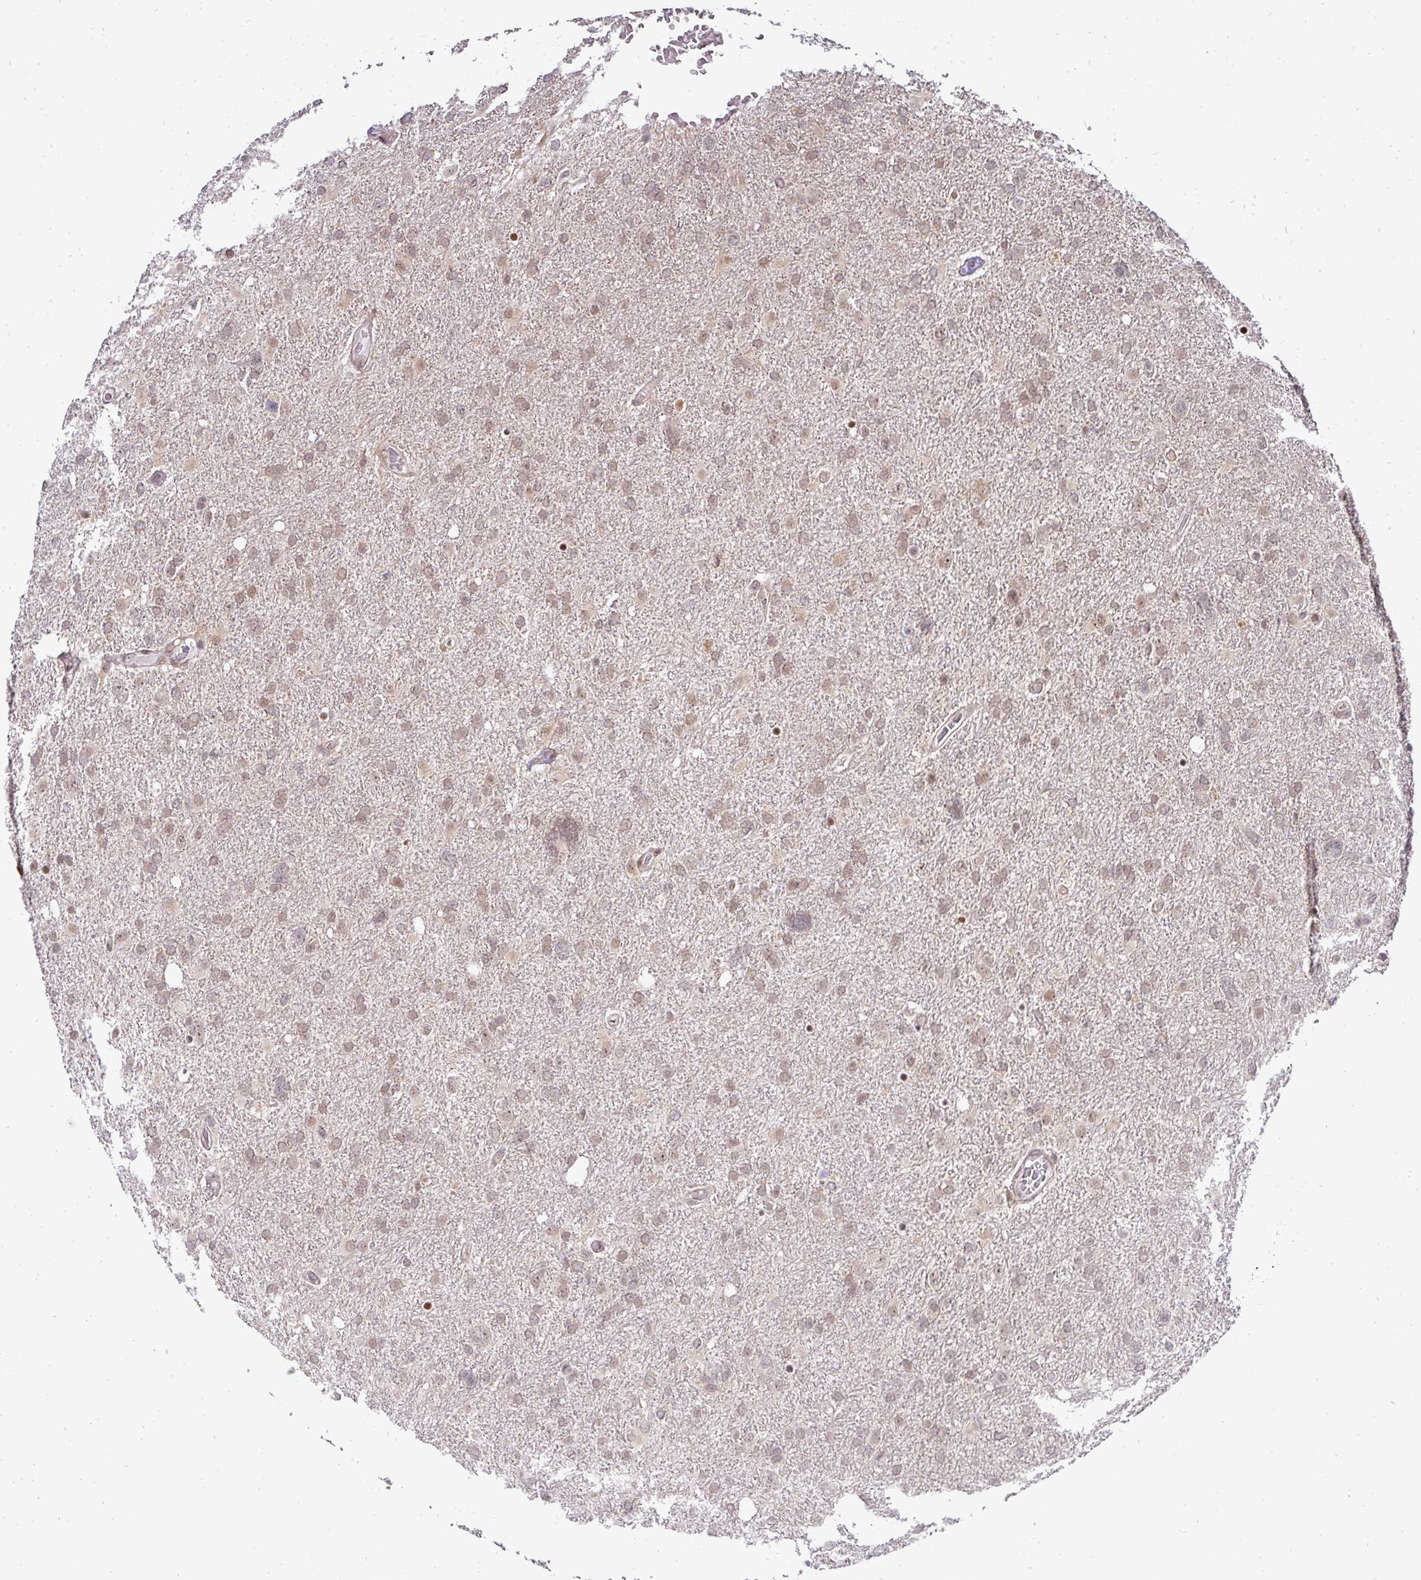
{"staining": {"intensity": "weak", "quantity": ">75%", "location": "nuclear"}, "tissue": "glioma", "cell_type": "Tumor cells", "image_type": "cancer", "snomed": [{"axis": "morphology", "description": "Glioma, malignant, High grade"}, {"axis": "topography", "description": "Brain"}], "caption": "Glioma stained with DAB (3,3'-diaminobenzidine) immunohistochemistry (IHC) reveals low levels of weak nuclear positivity in about >75% of tumor cells.", "gene": "PATZ1", "patient": {"sex": "male", "age": 61}}